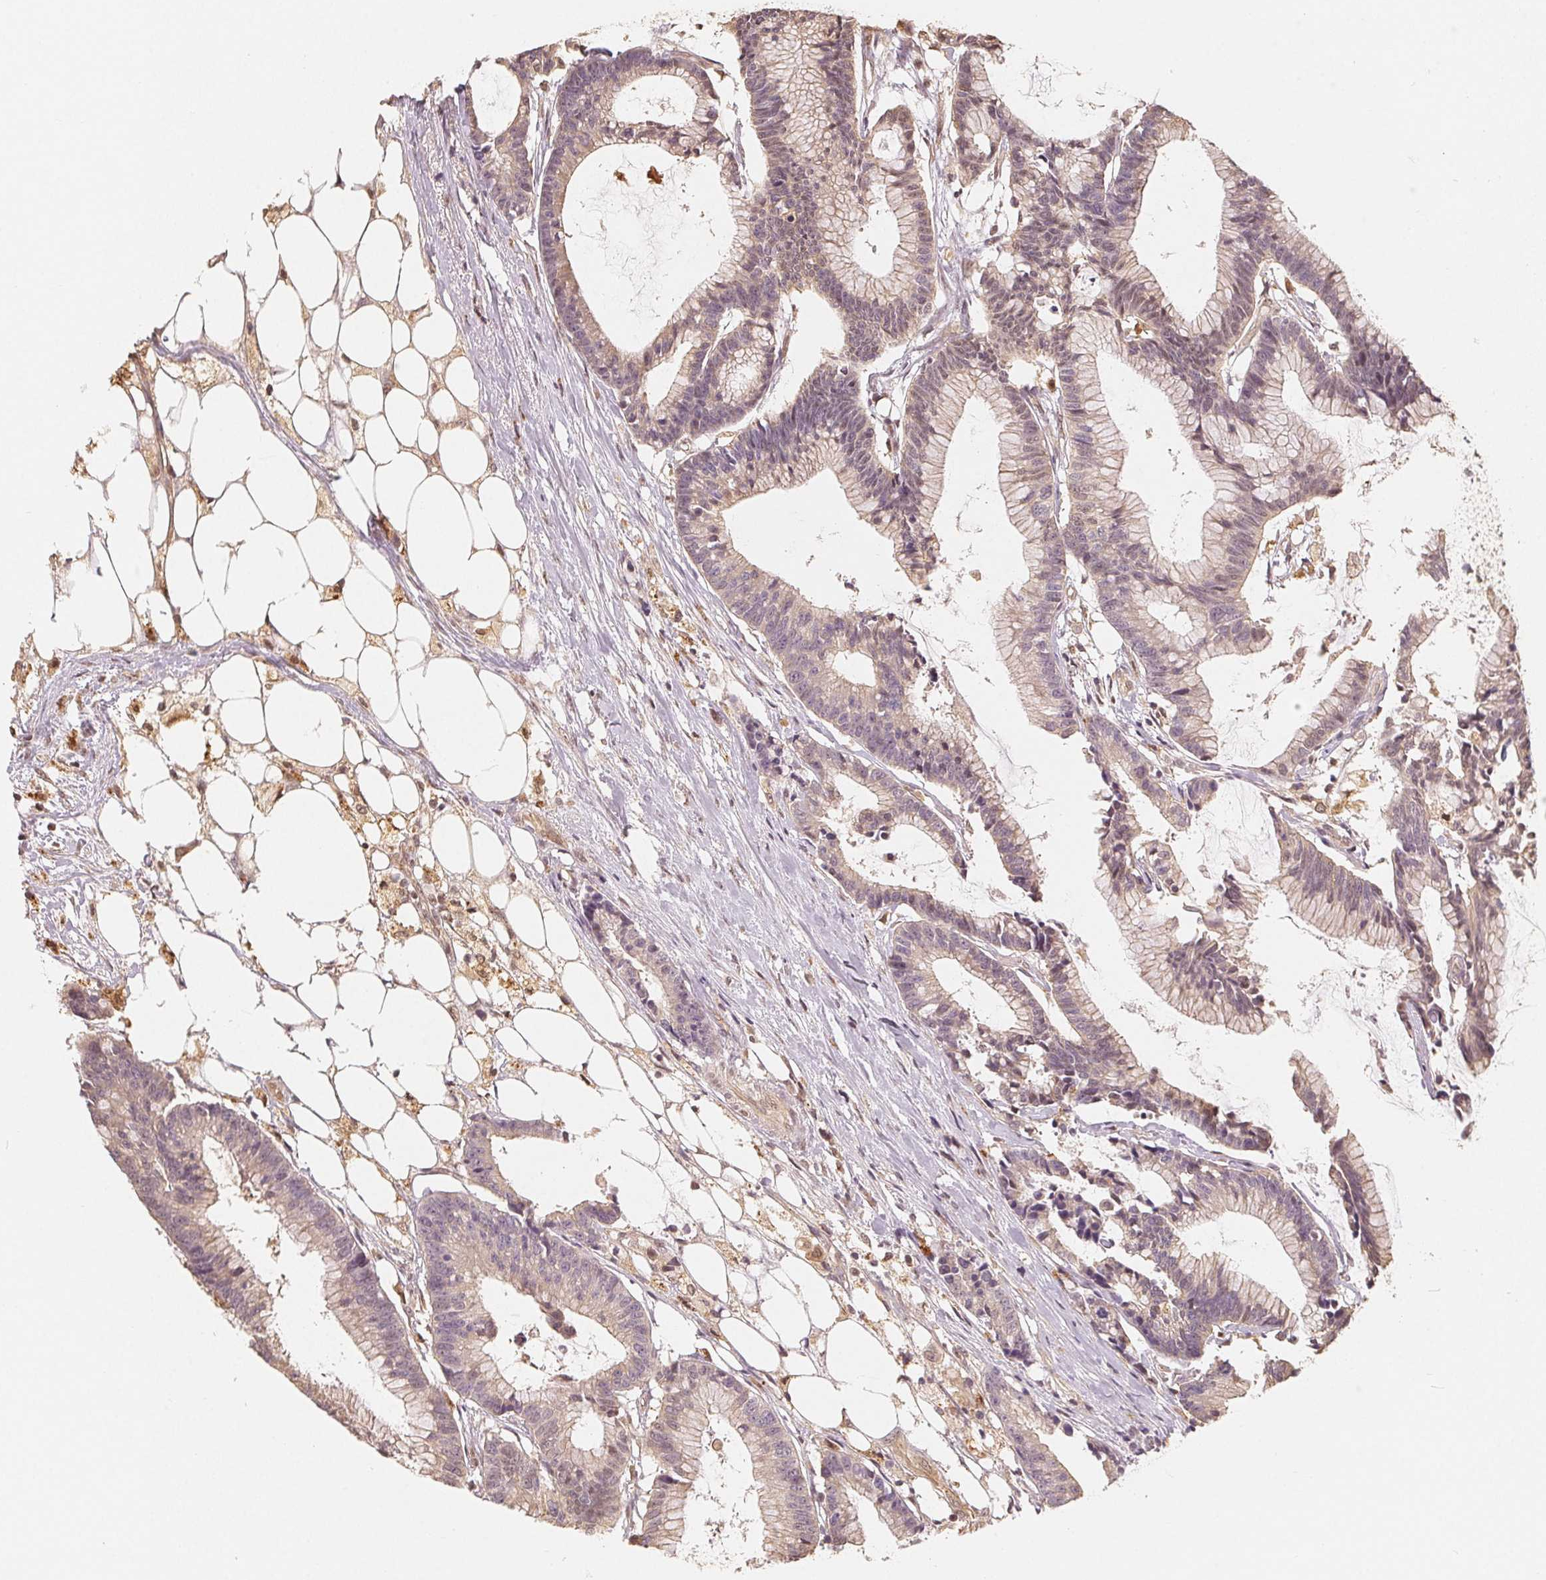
{"staining": {"intensity": "weak", "quantity": "<25%", "location": "cytoplasmic/membranous"}, "tissue": "colorectal cancer", "cell_type": "Tumor cells", "image_type": "cancer", "snomed": [{"axis": "morphology", "description": "Adenocarcinoma, NOS"}, {"axis": "topography", "description": "Colon"}], "caption": "High magnification brightfield microscopy of adenocarcinoma (colorectal) stained with DAB (3,3'-diaminobenzidine) (brown) and counterstained with hematoxylin (blue): tumor cells show no significant staining.", "gene": "GUSB", "patient": {"sex": "female", "age": 78}}